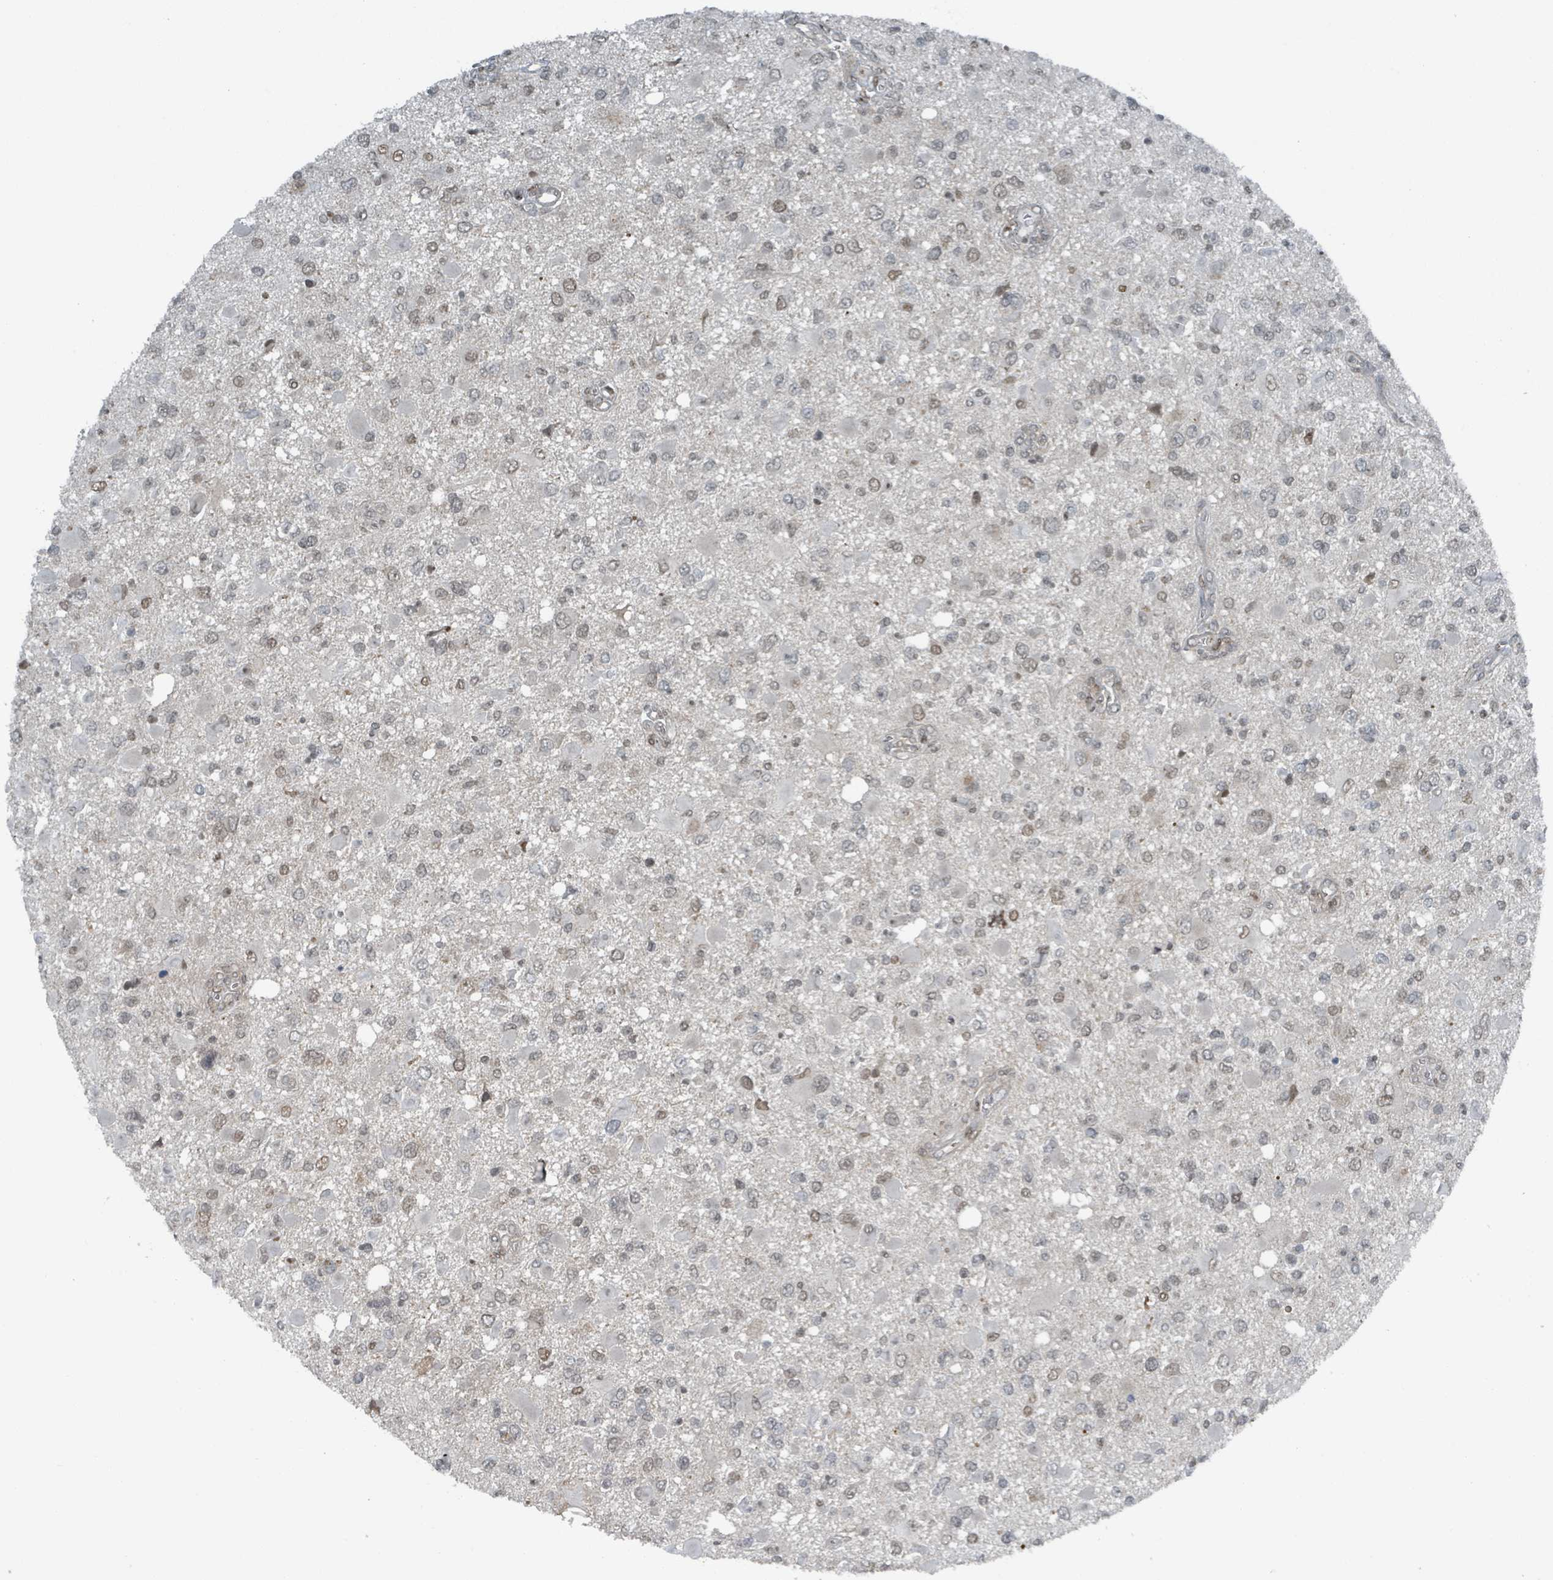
{"staining": {"intensity": "weak", "quantity": "25%-75%", "location": "nuclear"}, "tissue": "glioma", "cell_type": "Tumor cells", "image_type": "cancer", "snomed": [{"axis": "morphology", "description": "Glioma, malignant, High grade"}, {"axis": "topography", "description": "Brain"}], "caption": "The histopathology image reveals staining of glioma, revealing weak nuclear protein positivity (brown color) within tumor cells. (brown staining indicates protein expression, while blue staining denotes nuclei).", "gene": "PHIP", "patient": {"sex": "male", "age": 53}}